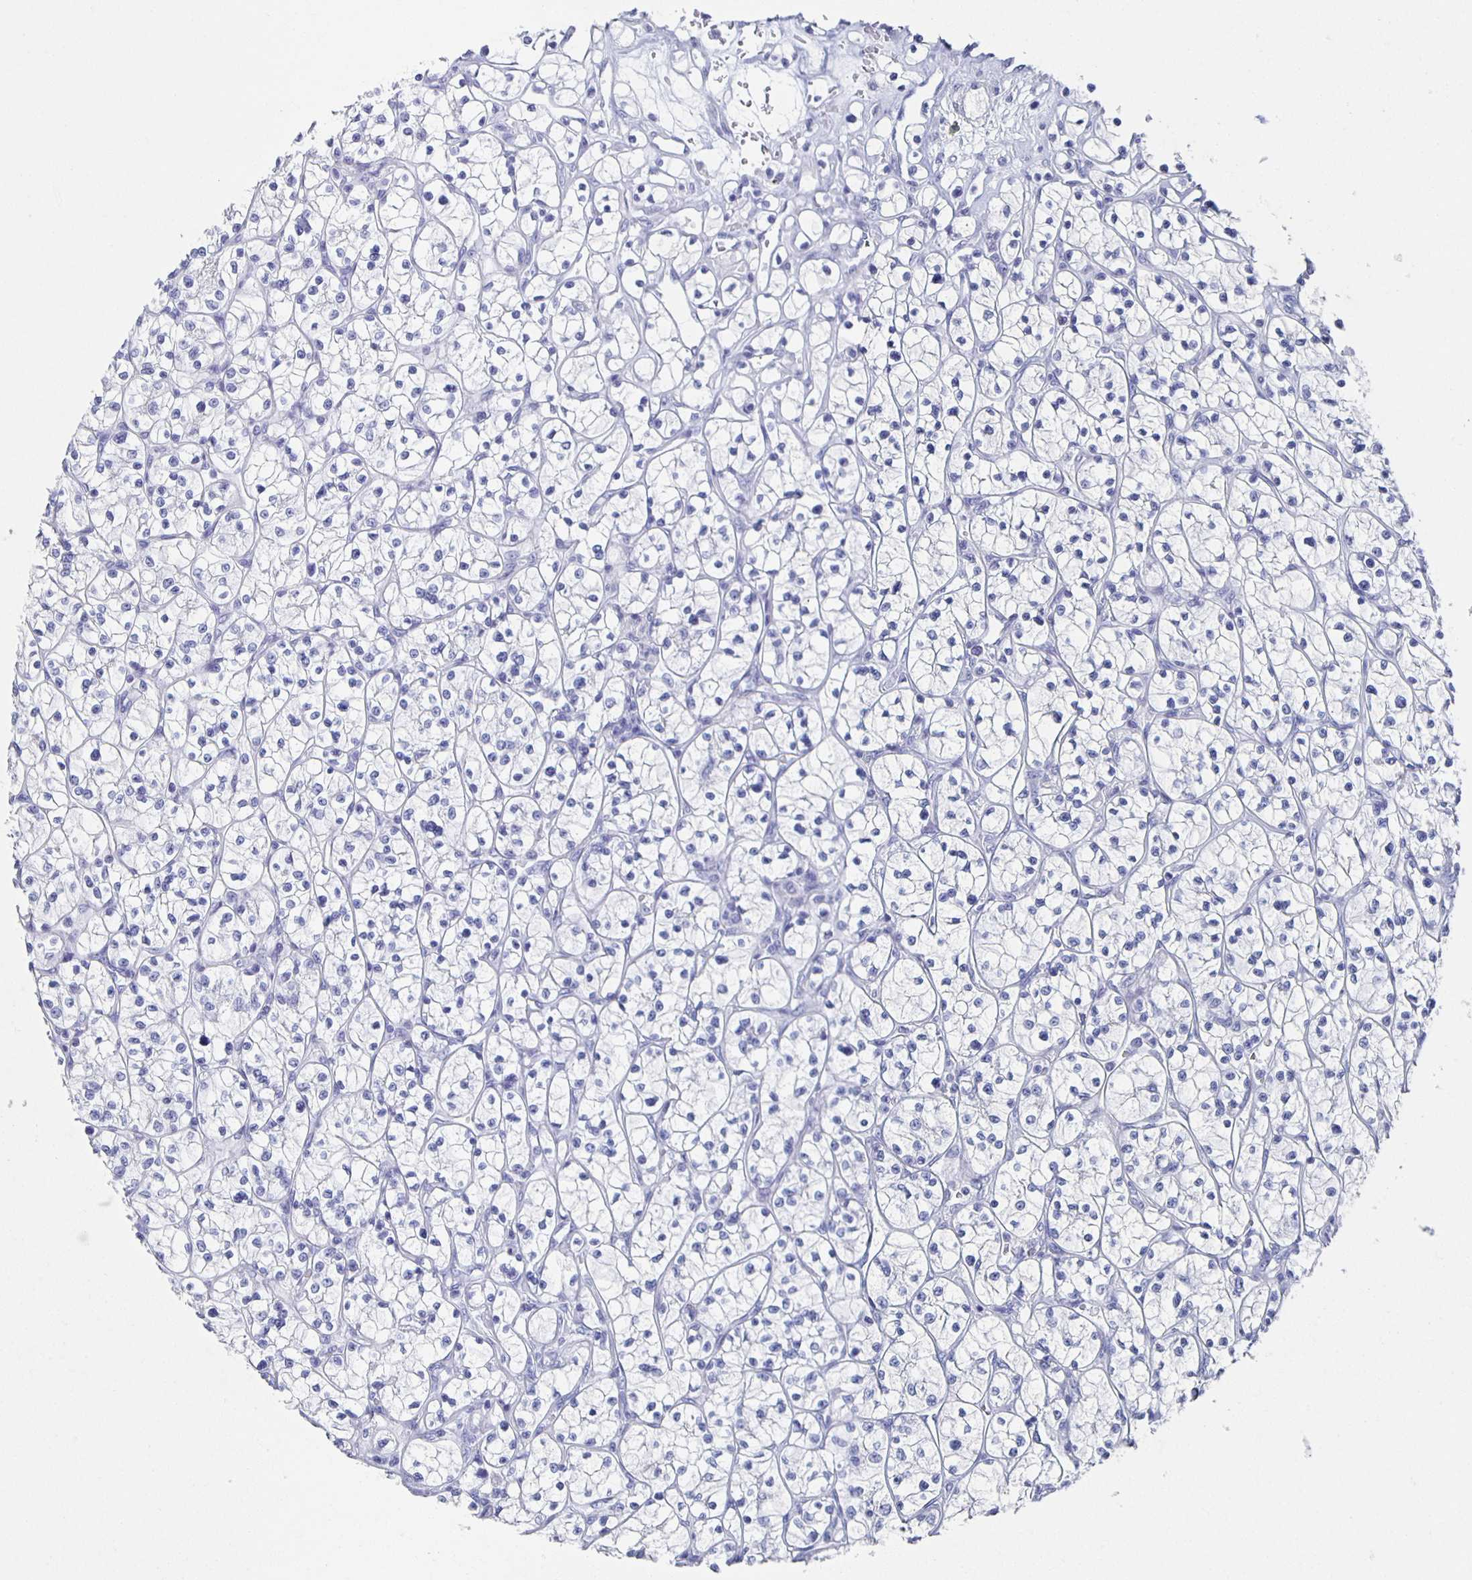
{"staining": {"intensity": "negative", "quantity": "none", "location": "none"}, "tissue": "renal cancer", "cell_type": "Tumor cells", "image_type": "cancer", "snomed": [{"axis": "morphology", "description": "Adenocarcinoma, NOS"}, {"axis": "topography", "description": "Kidney"}], "caption": "Micrograph shows no protein expression in tumor cells of renal adenocarcinoma tissue.", "gene": "SLC34A2", "patient": {"sex": "female", "age": 64}}